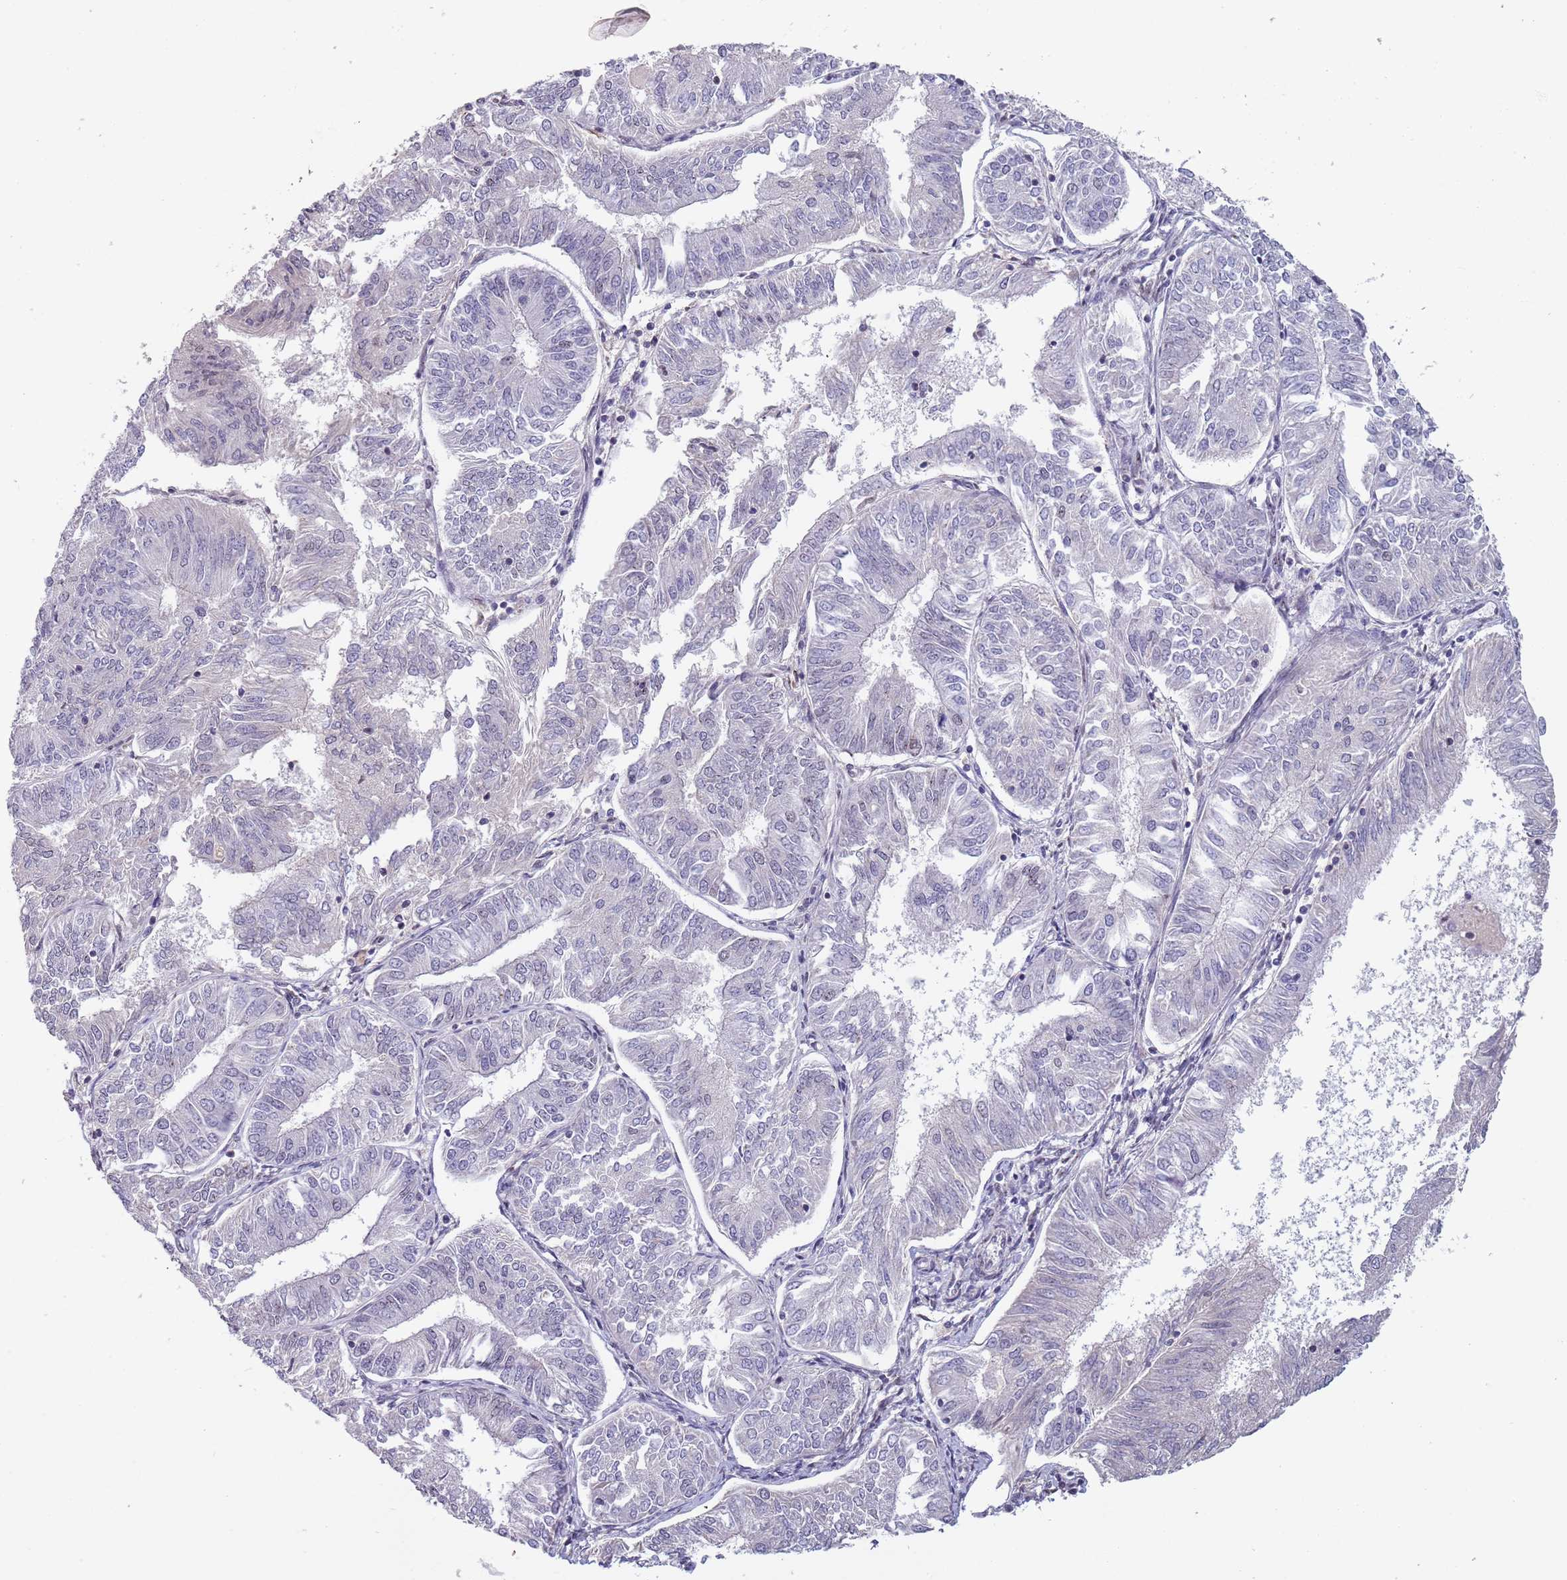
{"staining": {"intensity": "negative", "quantity": "none", "location": "none"}, "tissue": "endometrial cancer", "cell_type": "Tumor cells", "image_type": "cancer", "snomed": [{"axis": "morphology", "description": "Adenocarcinoma, NOS"}, {"axis": "topography", "description": "Endometrium"}], "caption": "High power microscopy histopathology image of an immunohistochemistry (IHC) image of endometrial cancer, revealing no significant positivity in tumor cells.", "gene": "CIZ1", "patient": {"sex": "female", "age": 58}}